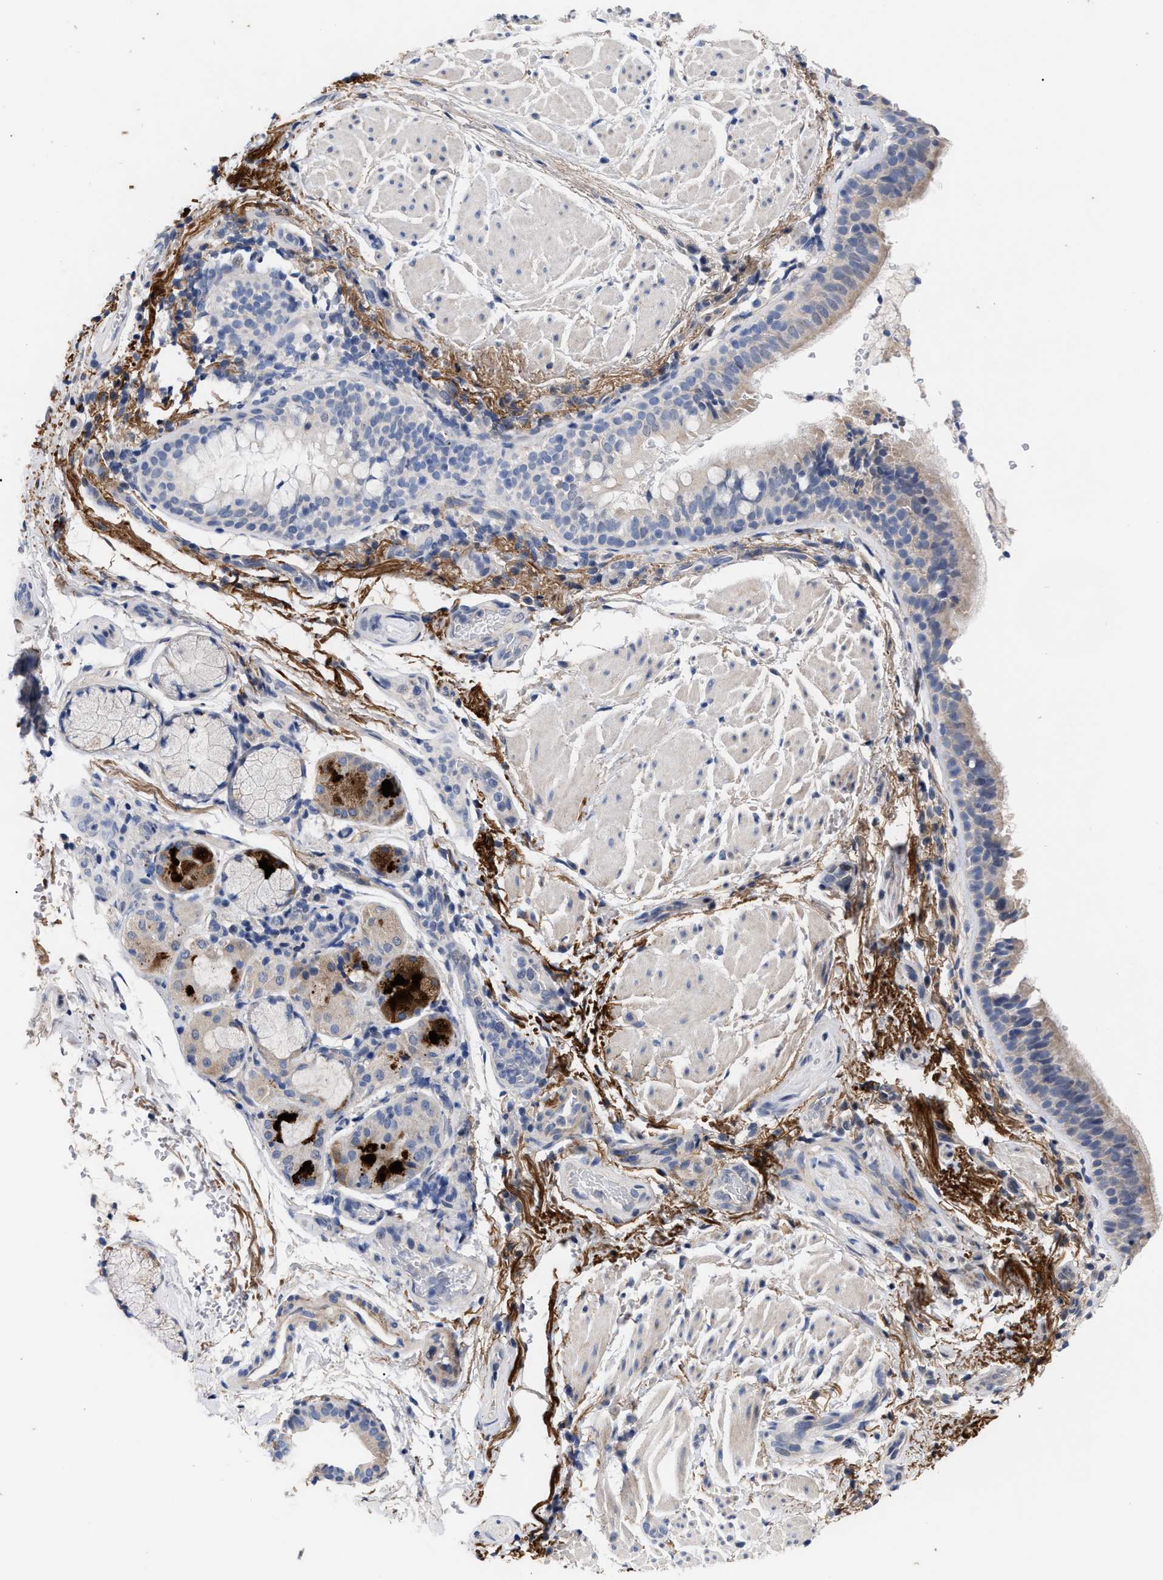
{"staining": {"intensity": "negative", "quantity": "none", "location": "none"}, "tissue": "bronchus", "cell_type": "Respiratory epithelial cells", "image_type": "normal", "snomed": [{"axis": "morphology", "description": "Normal tissue, NOS"}, {"axis": "morphology", "description": "Inflammation, NOS"}, {"axis": "topography", "description": "Cartilage tissue"}, {"axis": "topography", "description": "Bronchus"}], "caption": "This is an IHC micrograph of unremarkable bronchus. There is no positivity in respiratory epithelial cells.", "gene": "CCN5", "patient": {"sex": "male", "age": 77}}